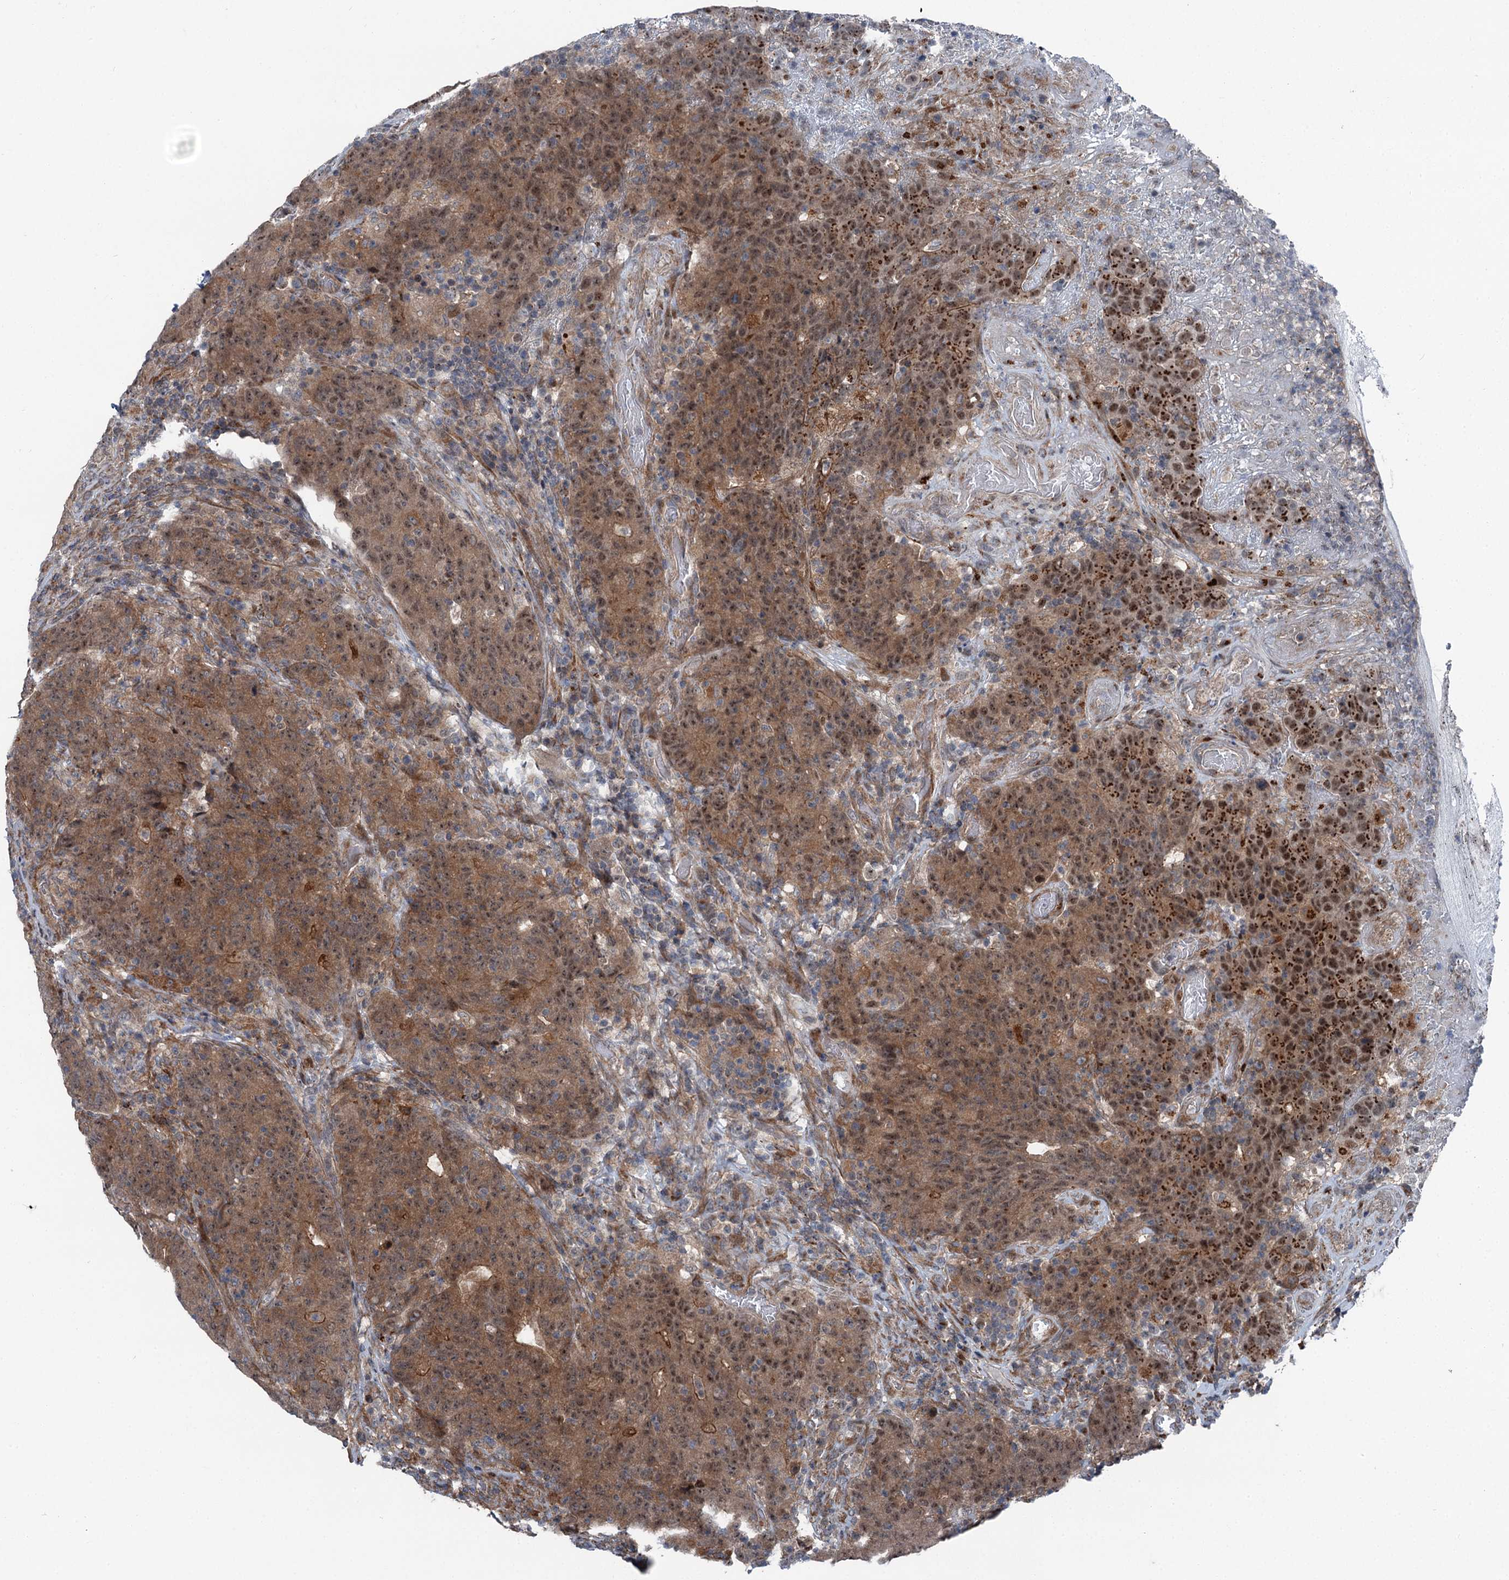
{"staining": {"intensity": "moderate", "quantity": ">75%", "location": "cytoplasmic/membranous,nuclear"}, "tissue": "colorectal cancer", "cell_type": "Tumor cells", "image_type": "cancer", "snomed": [{"axis": "morphology", "description": "Adenocarcinoma, NOS"}, {"axis": "topography", "description": "Colon"}], "caption": "This is a photomicrograph of IHC staining of colorectal adenocarcinoma, which shows moderate expression in the cytoplasmic/membranous and nuclear of tumor cells.", "gene": "POLR1D", "patient": {"sex": "female", "age": 75}}